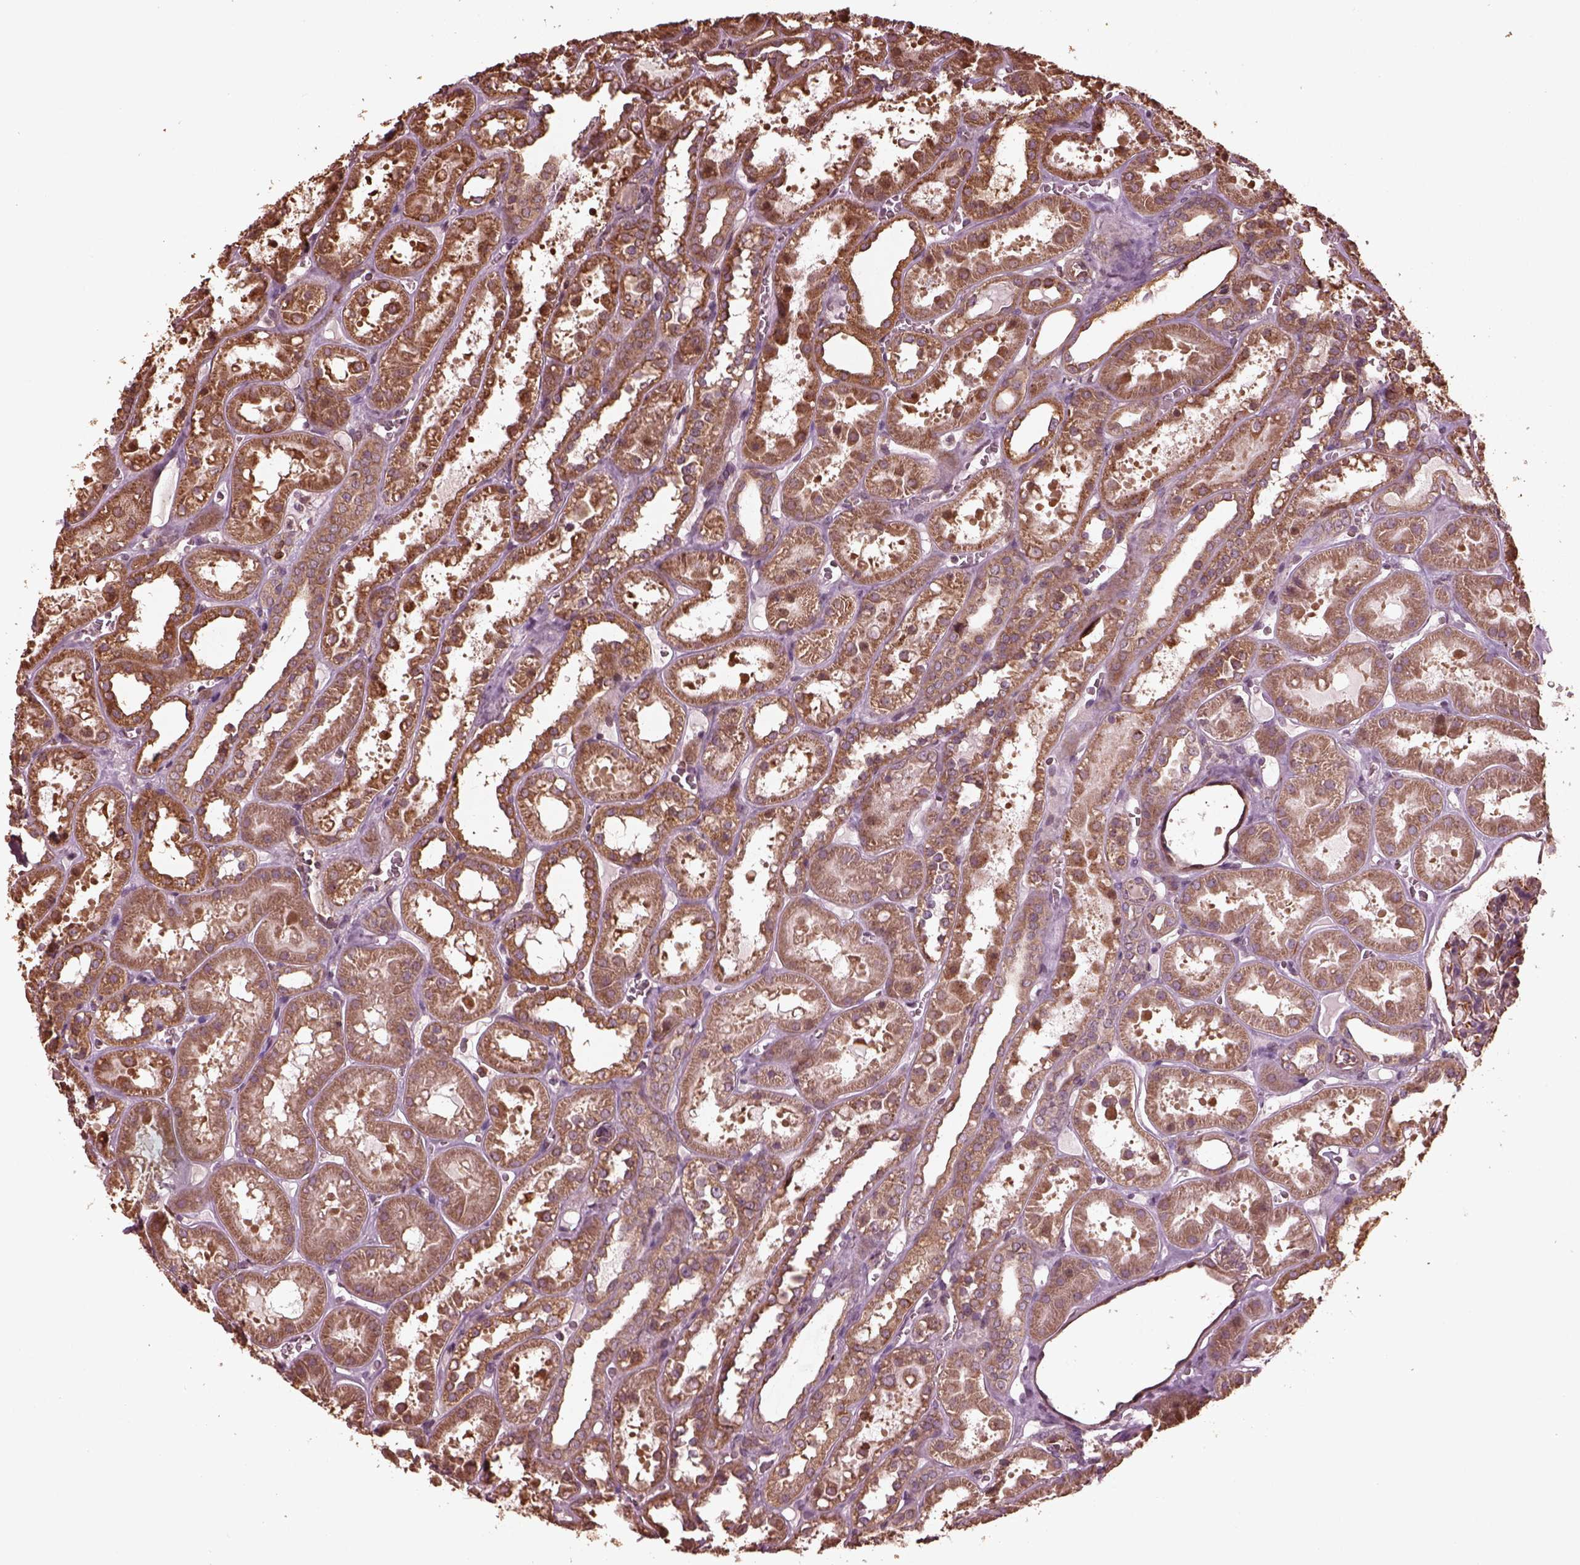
{"staining": {"intensity": "moderate", "quantity": "25%-75%", "location": "cytoplasmic/membranous"}, "tissue": "kidney", "cell_type": "Cells in glomeruli", "image_type": "normal", "snomed": [{"axis": "morphology", "description": "Normal tissue, NOS"}, {"axis": "topography", "description": "Kidney"}], "caption": "Protein expression analysis of normal human kidney reveals moderate cytoplasmic/membranous staining in about 25%-75% of cells in glomeruli.", "gene": "GTPBP1", "patient": {"sex": "female", "age": 41}}